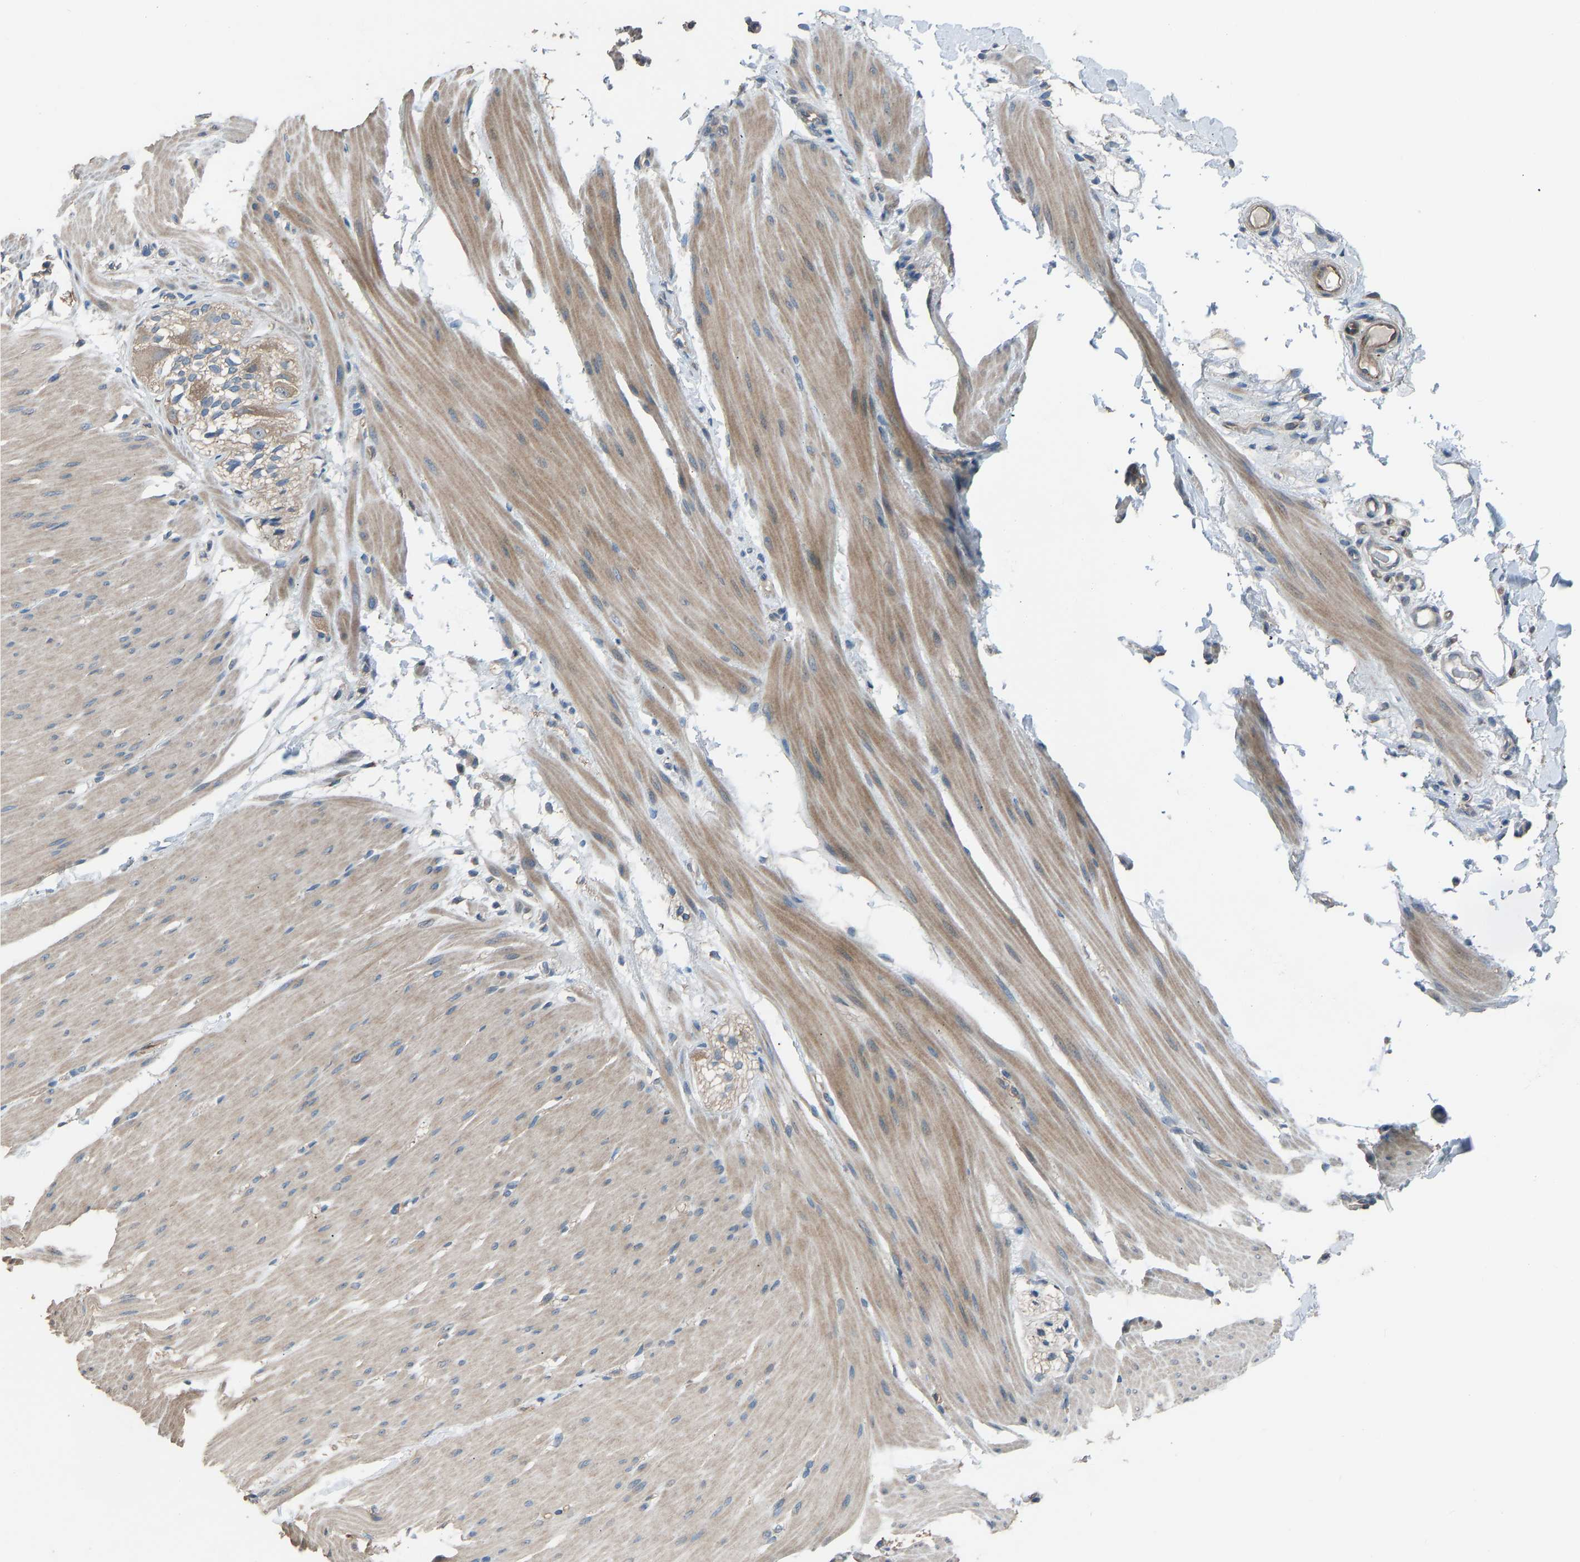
{"staining": {"intensity": "moderate", "quantity": ">75%", "location": "cytoplasmic/membranous"}, "tissue": "smooth muscle", "cell_type": "Smooth muscle cells", "image_type": "normal", "snomed": [{"axis": "morphology", "description": "Normal tissue, NOS"}, {"axis": "topography", "description": "Smooth muscle"}, {"axis": "topography", "description": "Colon"}], "caption": "Immunohistochemical staining of benign smooth muscle reveals >75% levels of moderate cytoplasmic/membranous protein staining in about >75% of smooth muscle cells.", "gene": "SLC43A1", "patient": {"sex": "male", "age": 67}}